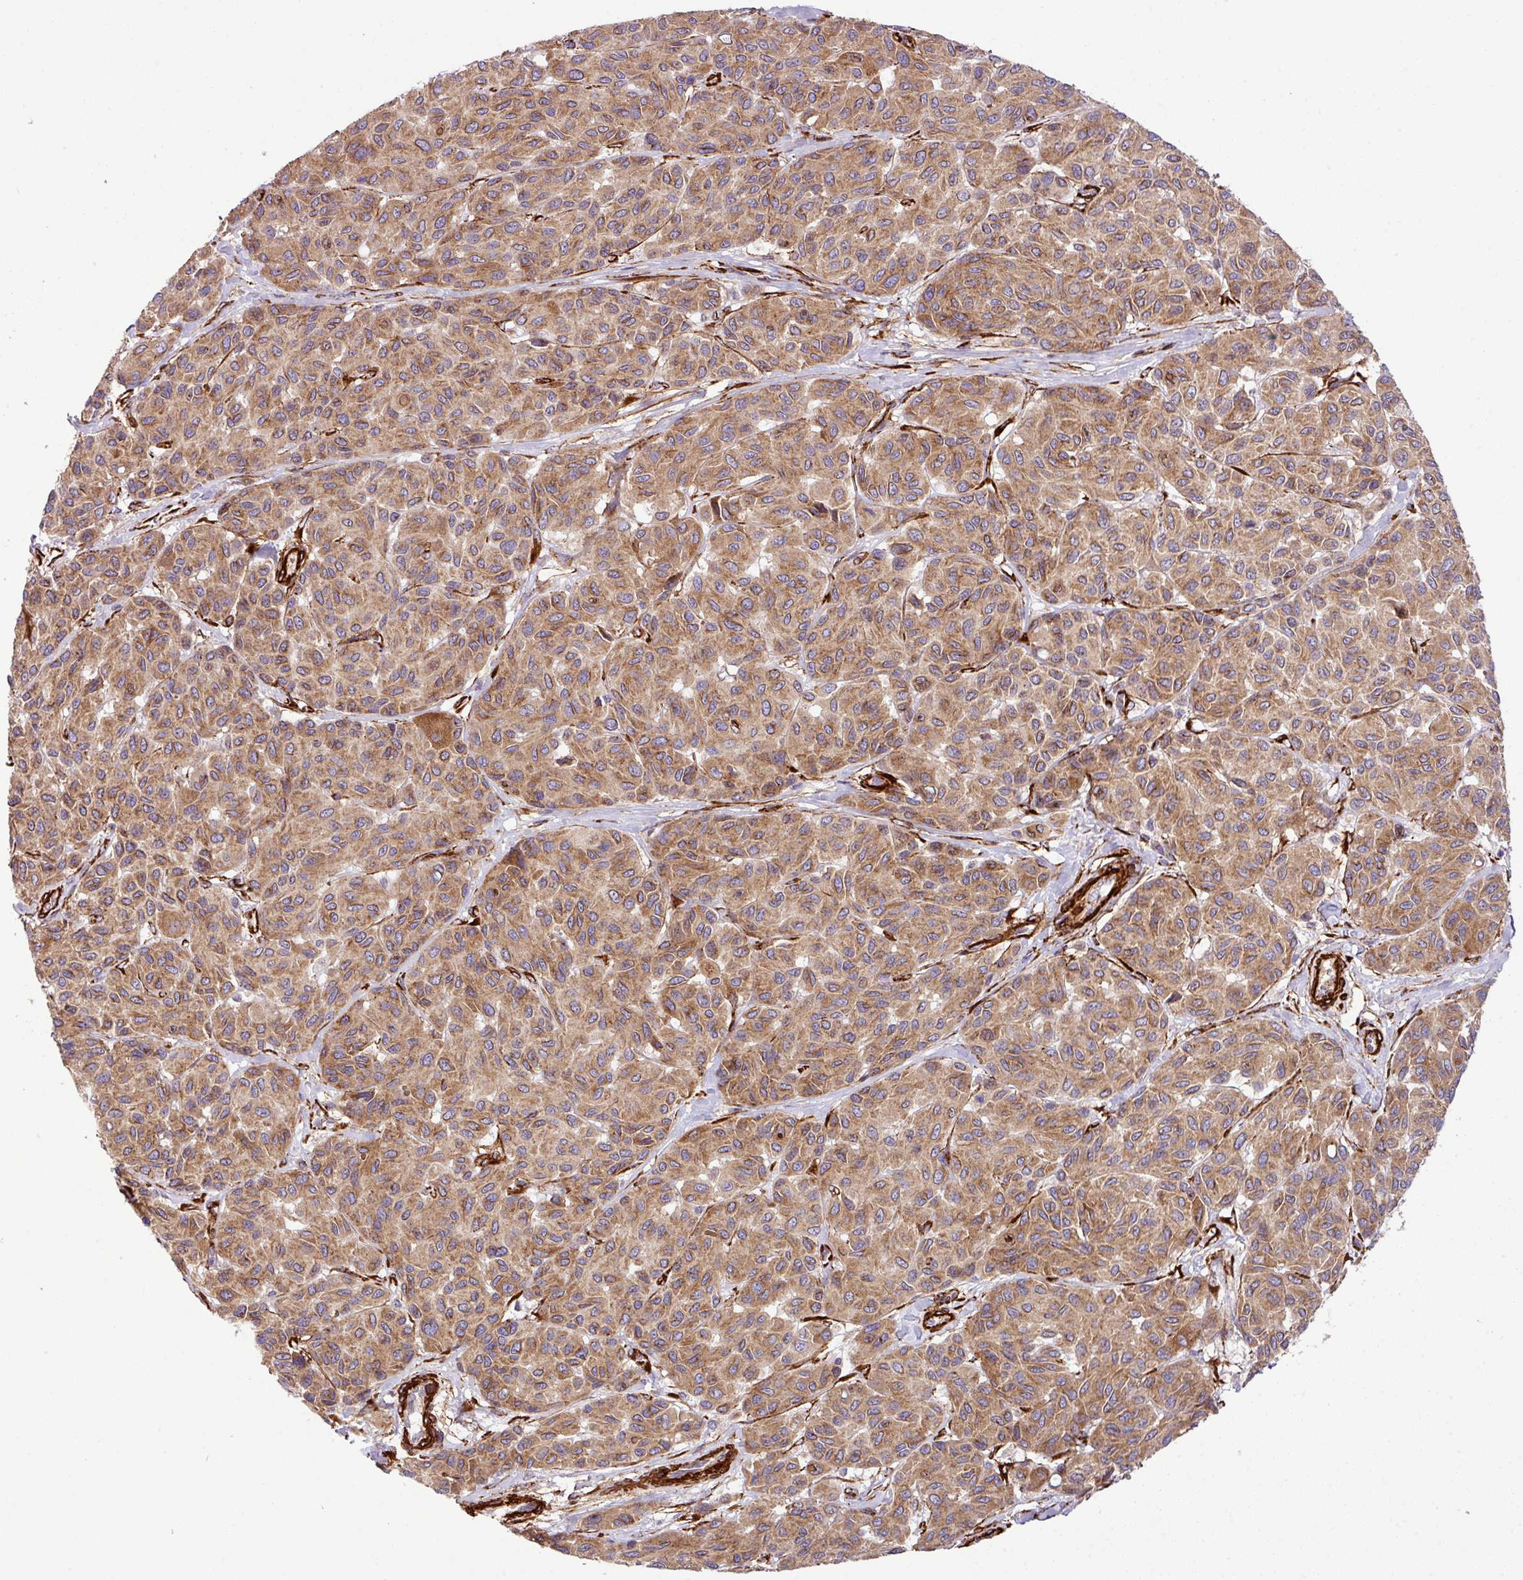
{"staining": {"intensity": "moderate", "quantity": ">75%", "location": "cytoplasmic/membranous"}, "tissue": "melanoma", "cell_type": "Tumor cells", "image_type": "cancer", "snomed": [{"axis": "morphology", "description": "Malignant melanoma, NOS"}, {"axis": "topography", "description": "Skin"}], "caption": "A histopathology image showing moderate cytoplasmic/membranous staining in about >75% of tumor cells in malignant melanoma, as visualized by brown immunohistochemical staining.", "gene": "FAM47E", "patient": {"sex": "female", "age": 66}}